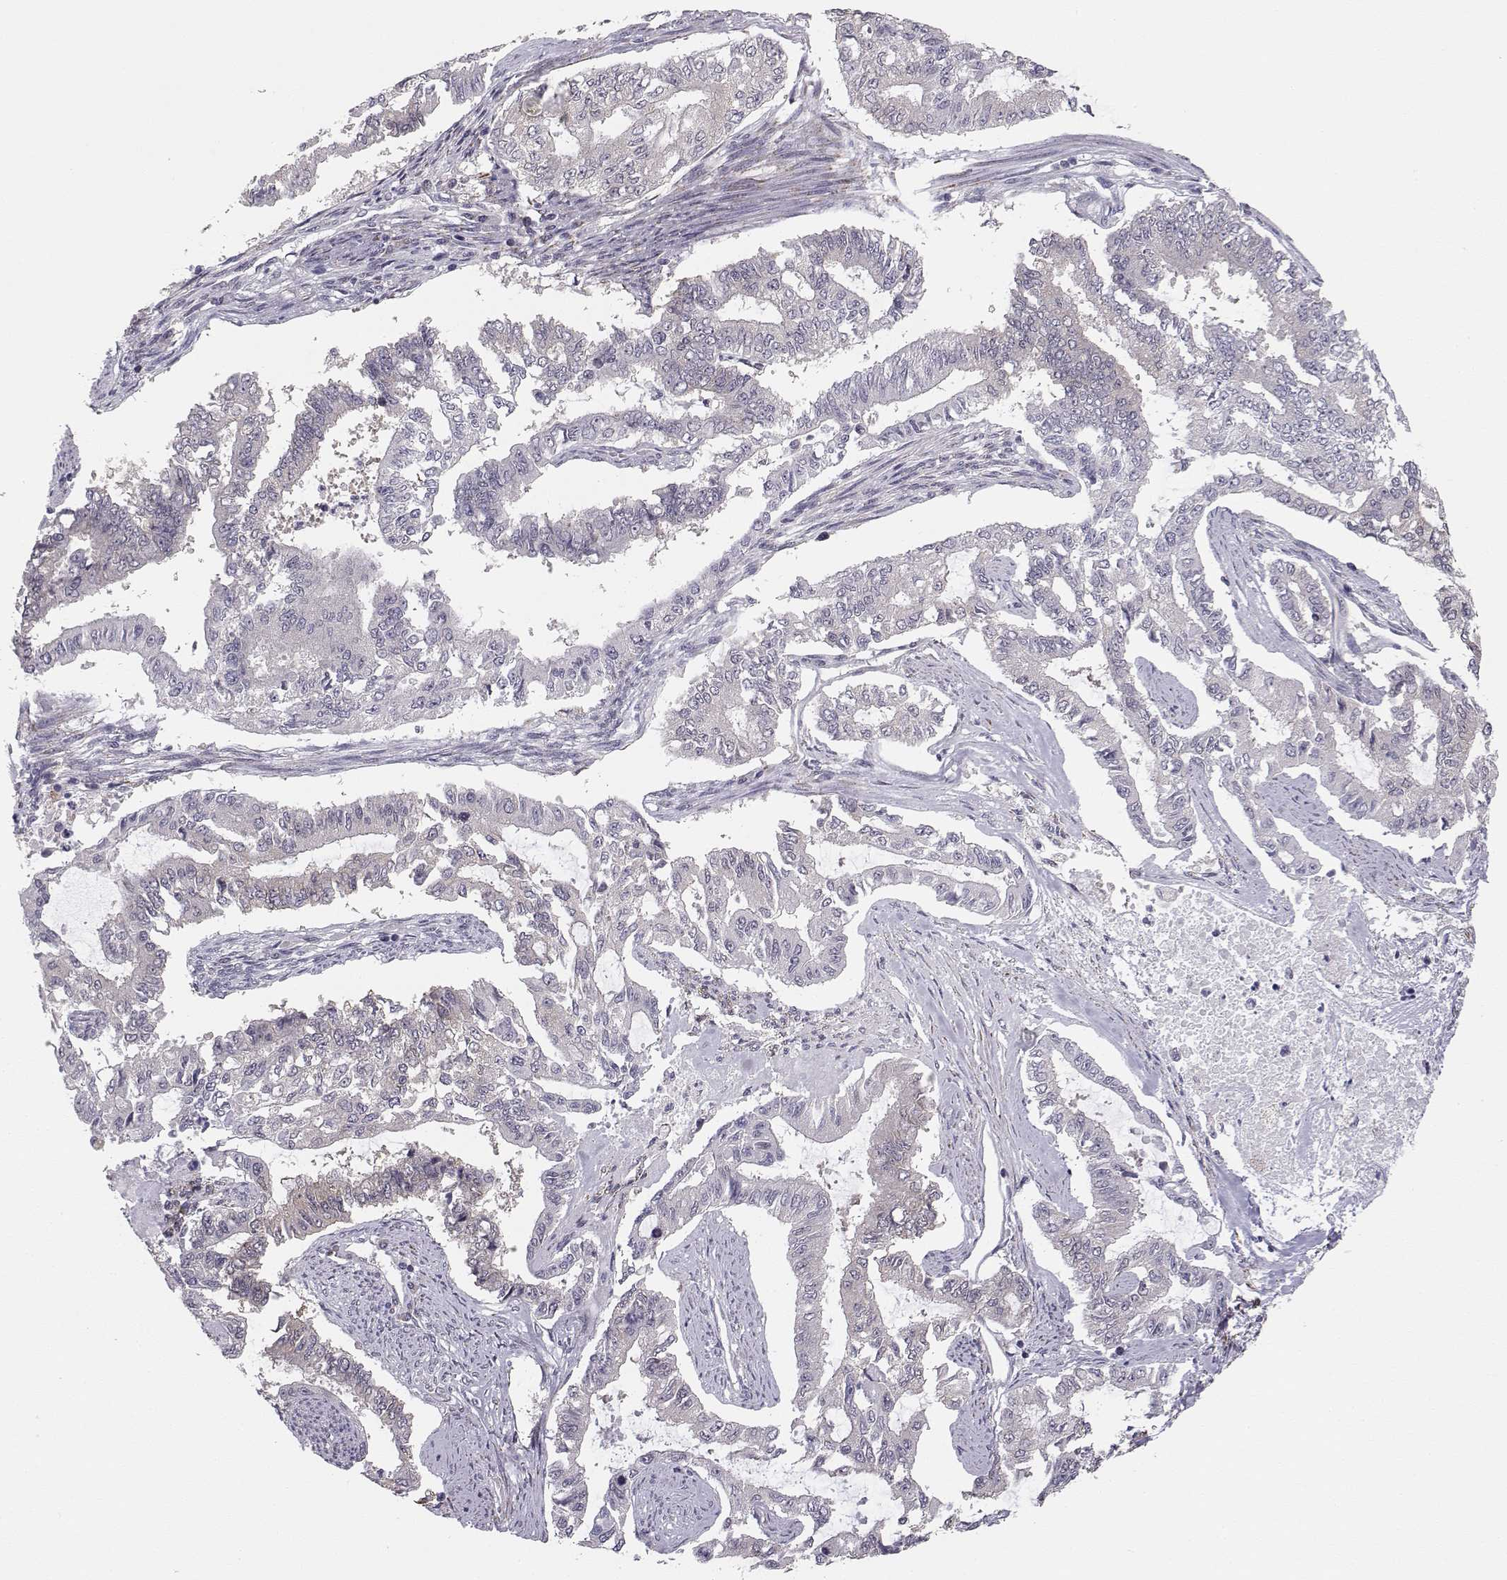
{"staining": {"intensity": "negative", "quantity": "none", "location": "none"}, "tissue": "endometrial cancer", "cell_type": "Tumor cells", "image_type": "cancer", "snomed": [{"axis": "morphology", "description": "Adenocarcinoma, NOS"}, {"axis": "topography", "description": "Uterus"}], "caption": "Immunohistochemistry micrograph of neoplastic tissue: endometrial cancer stained with DAB reveals no significant protein positivity in tumor cells.", "gene": "KIF13B", "patient": {"sex": "female", "age": 59}}